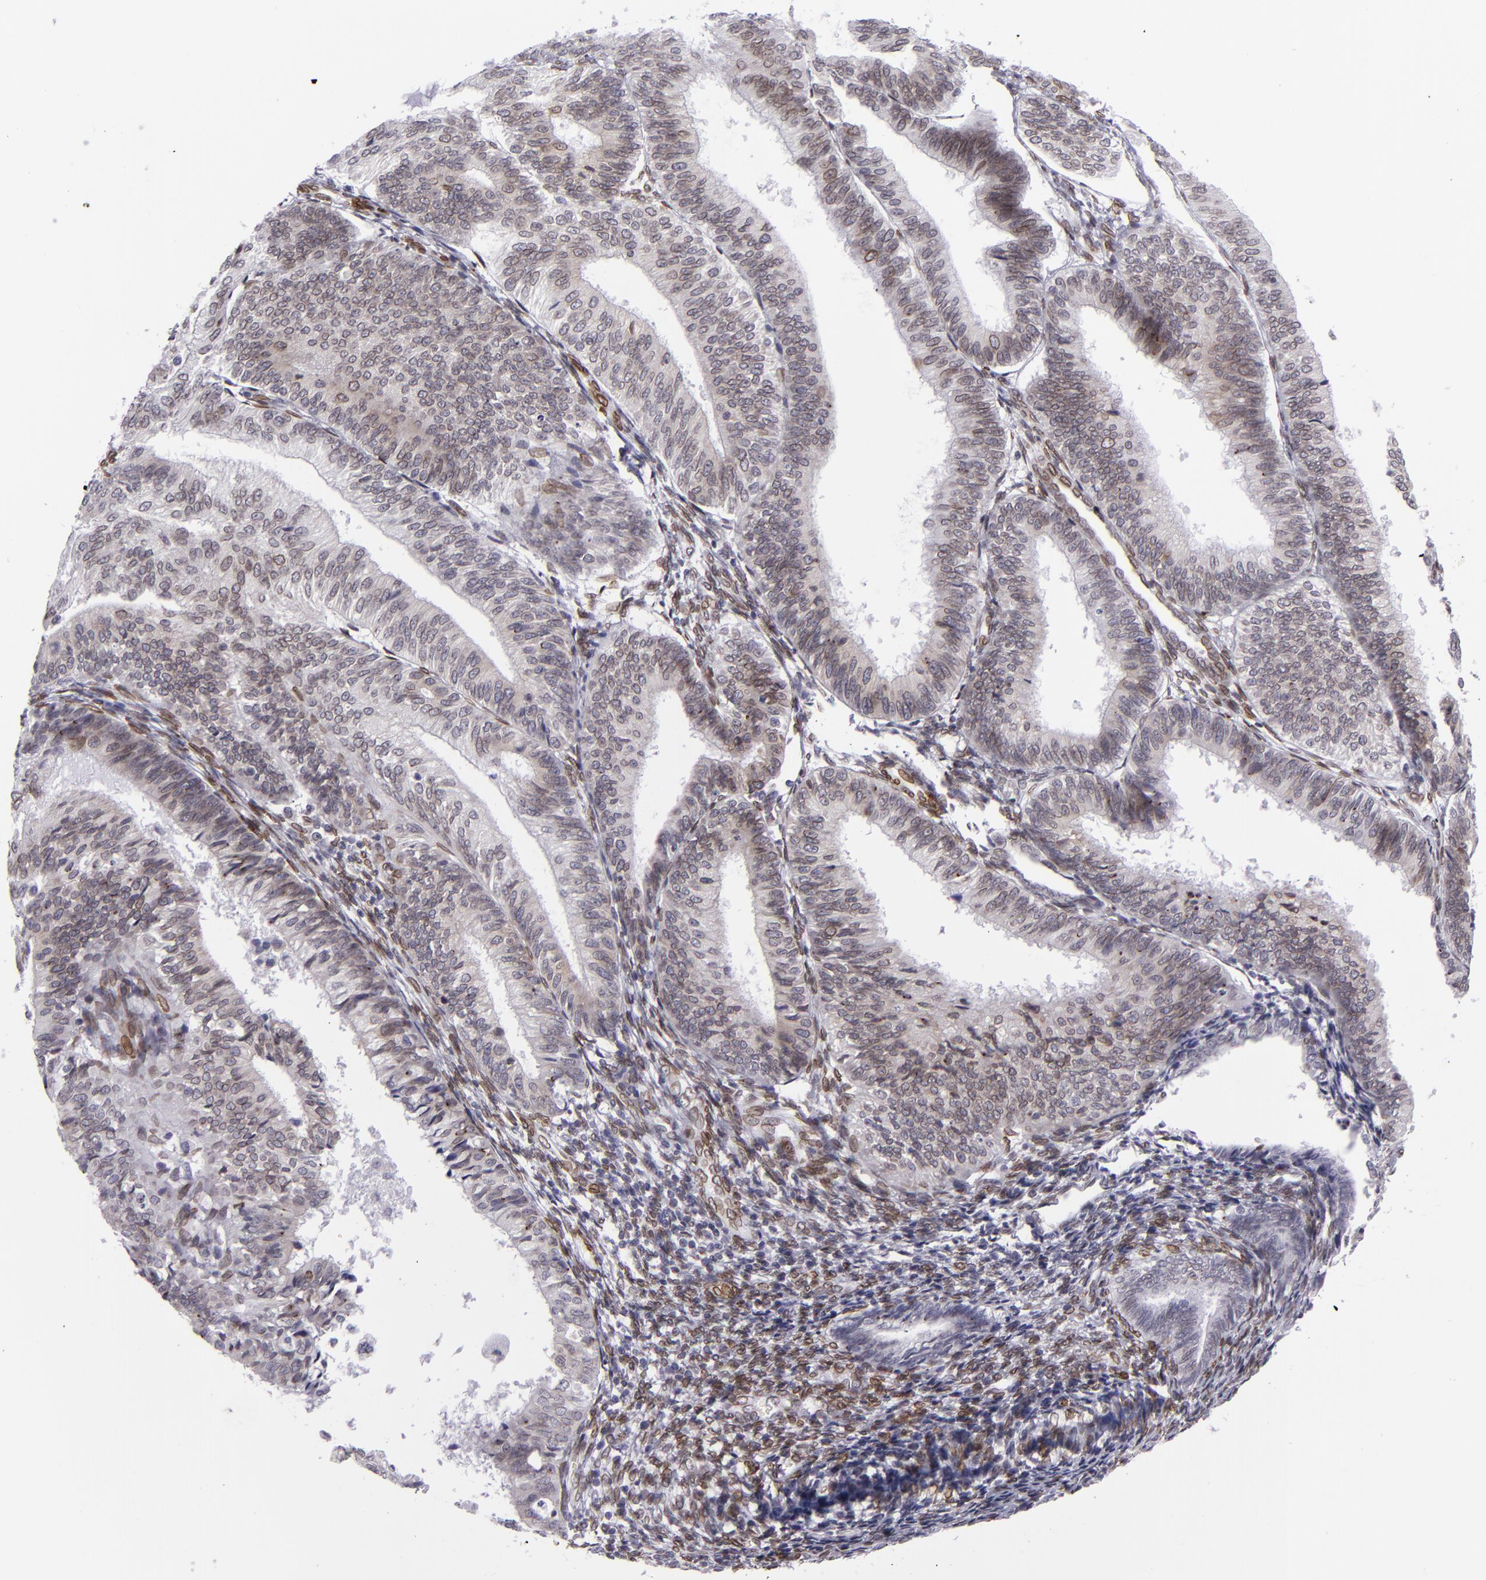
{"staining": {"intensity": "moderate", "quantity": ">75%", "location": "cytoplasmic/membranous,nuclear"}, "tissue": "endometrial cancer", "cell_type": "Tumor cells", "image_type": "cancer", "snomed": [{"axis": "morphology", "description": "Adenocarcinoma, NOS"}, {"axis": "topography", "description": "Endometrium"}], "caption": "DAB (3,3'-diaminobenzidine) immunohistochemical staining of human adenocarcinoma (endometrial) displays moderate cytoplasmic/membranous and nuclear protein positivity in approximately >75% of tumor cells.", "gene": "EMD", "patient": {"sex": "female", "age": 55}}